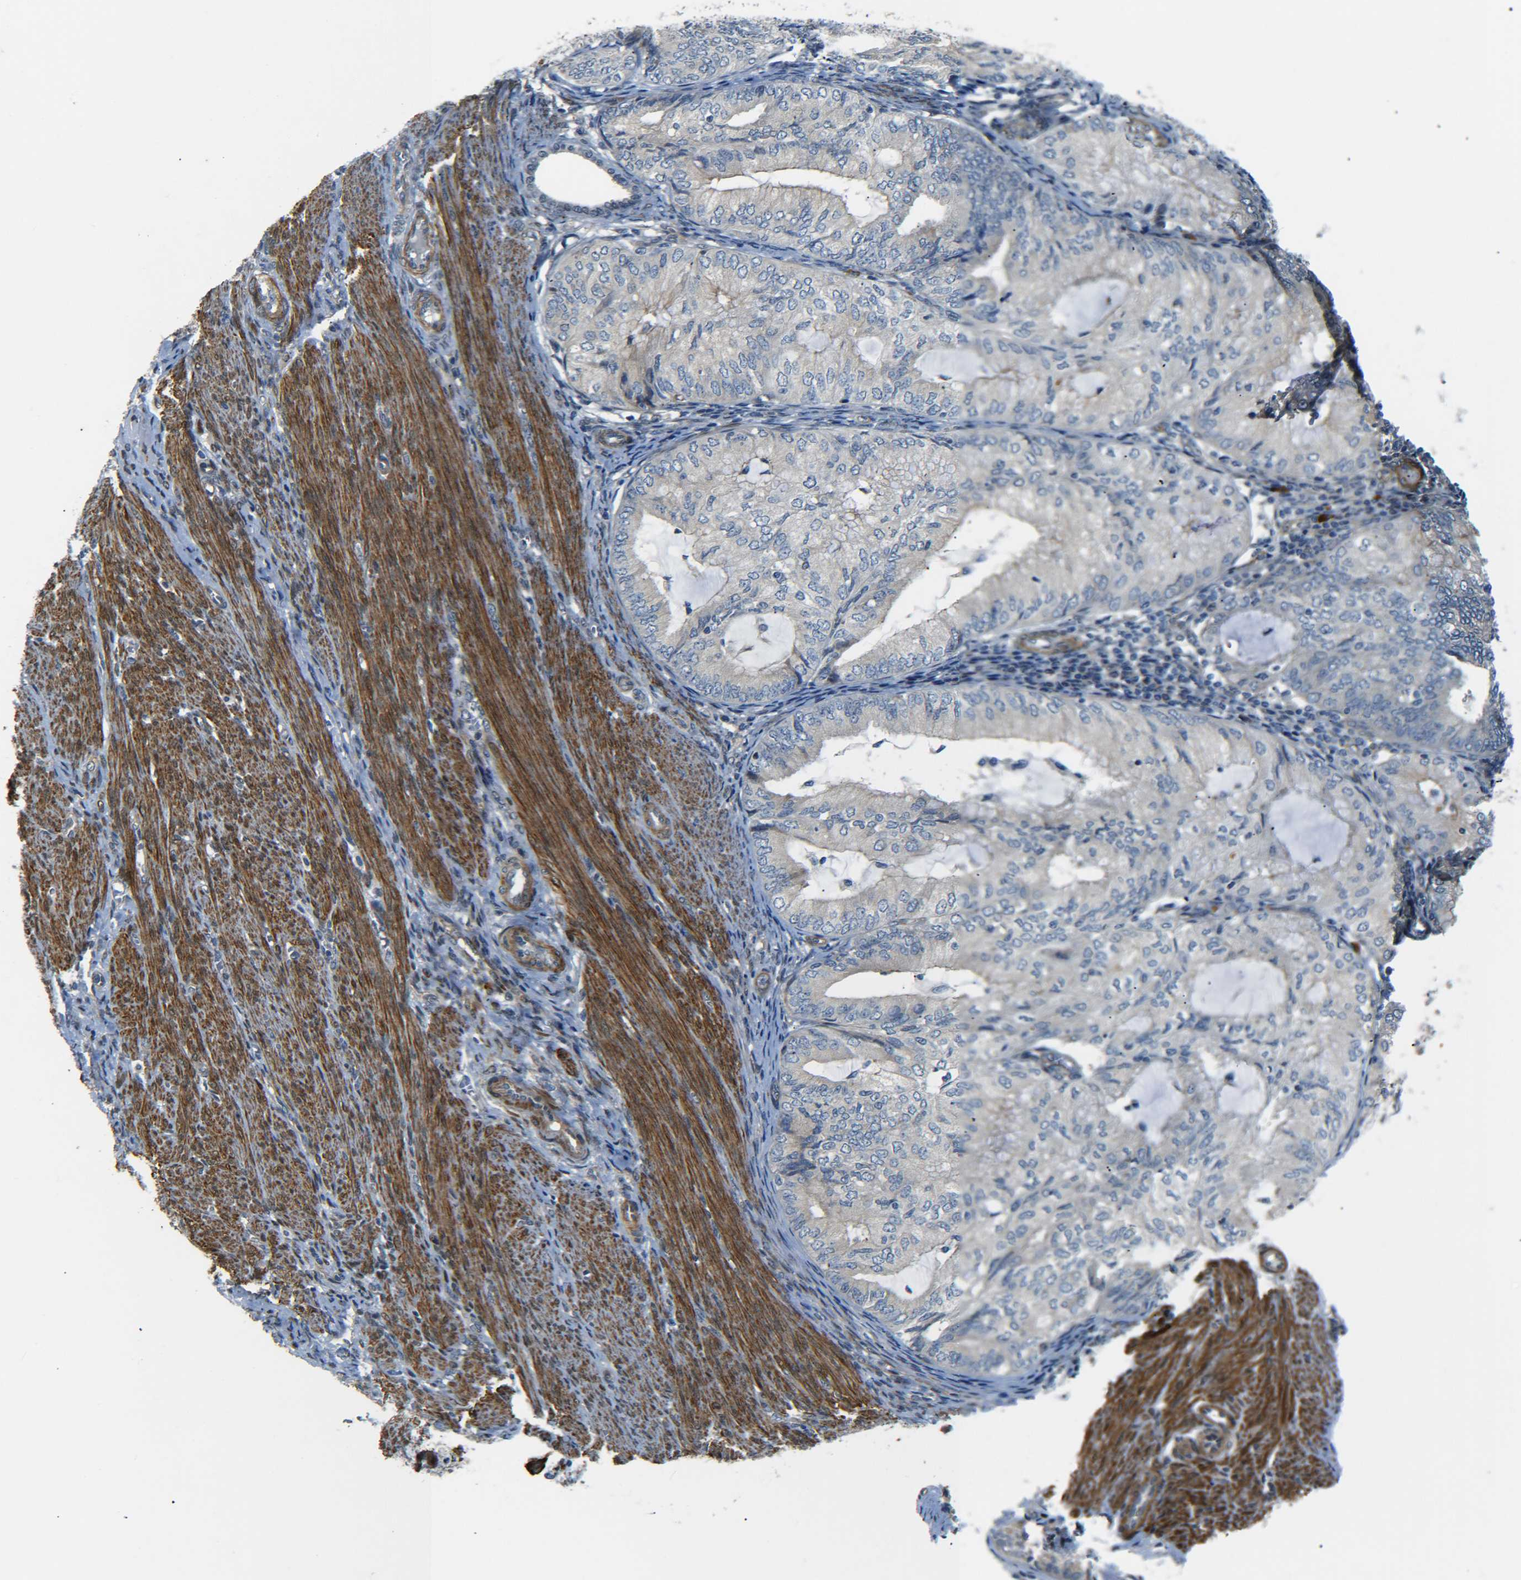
{"staining": {"intensity": "weak", "quantity": "<25%", "location": "cytoplasmic/membranous,nuclear"}, "tissue": "endometrial cancer", "cell_type": "Tumor cells", "image_type": "cancer", "snomed": [{"axis": "morphology", "description": "Adenocarcinoma, NOS"}, {"axis": "topography", "description": "Endometrium"}], "caption": "The histopathology image displays no significant staining in tumor cells of adenocarcinoma (endometrial).", "gene": "MEIS1", "patient": {"sex": "female", "age": 81}}